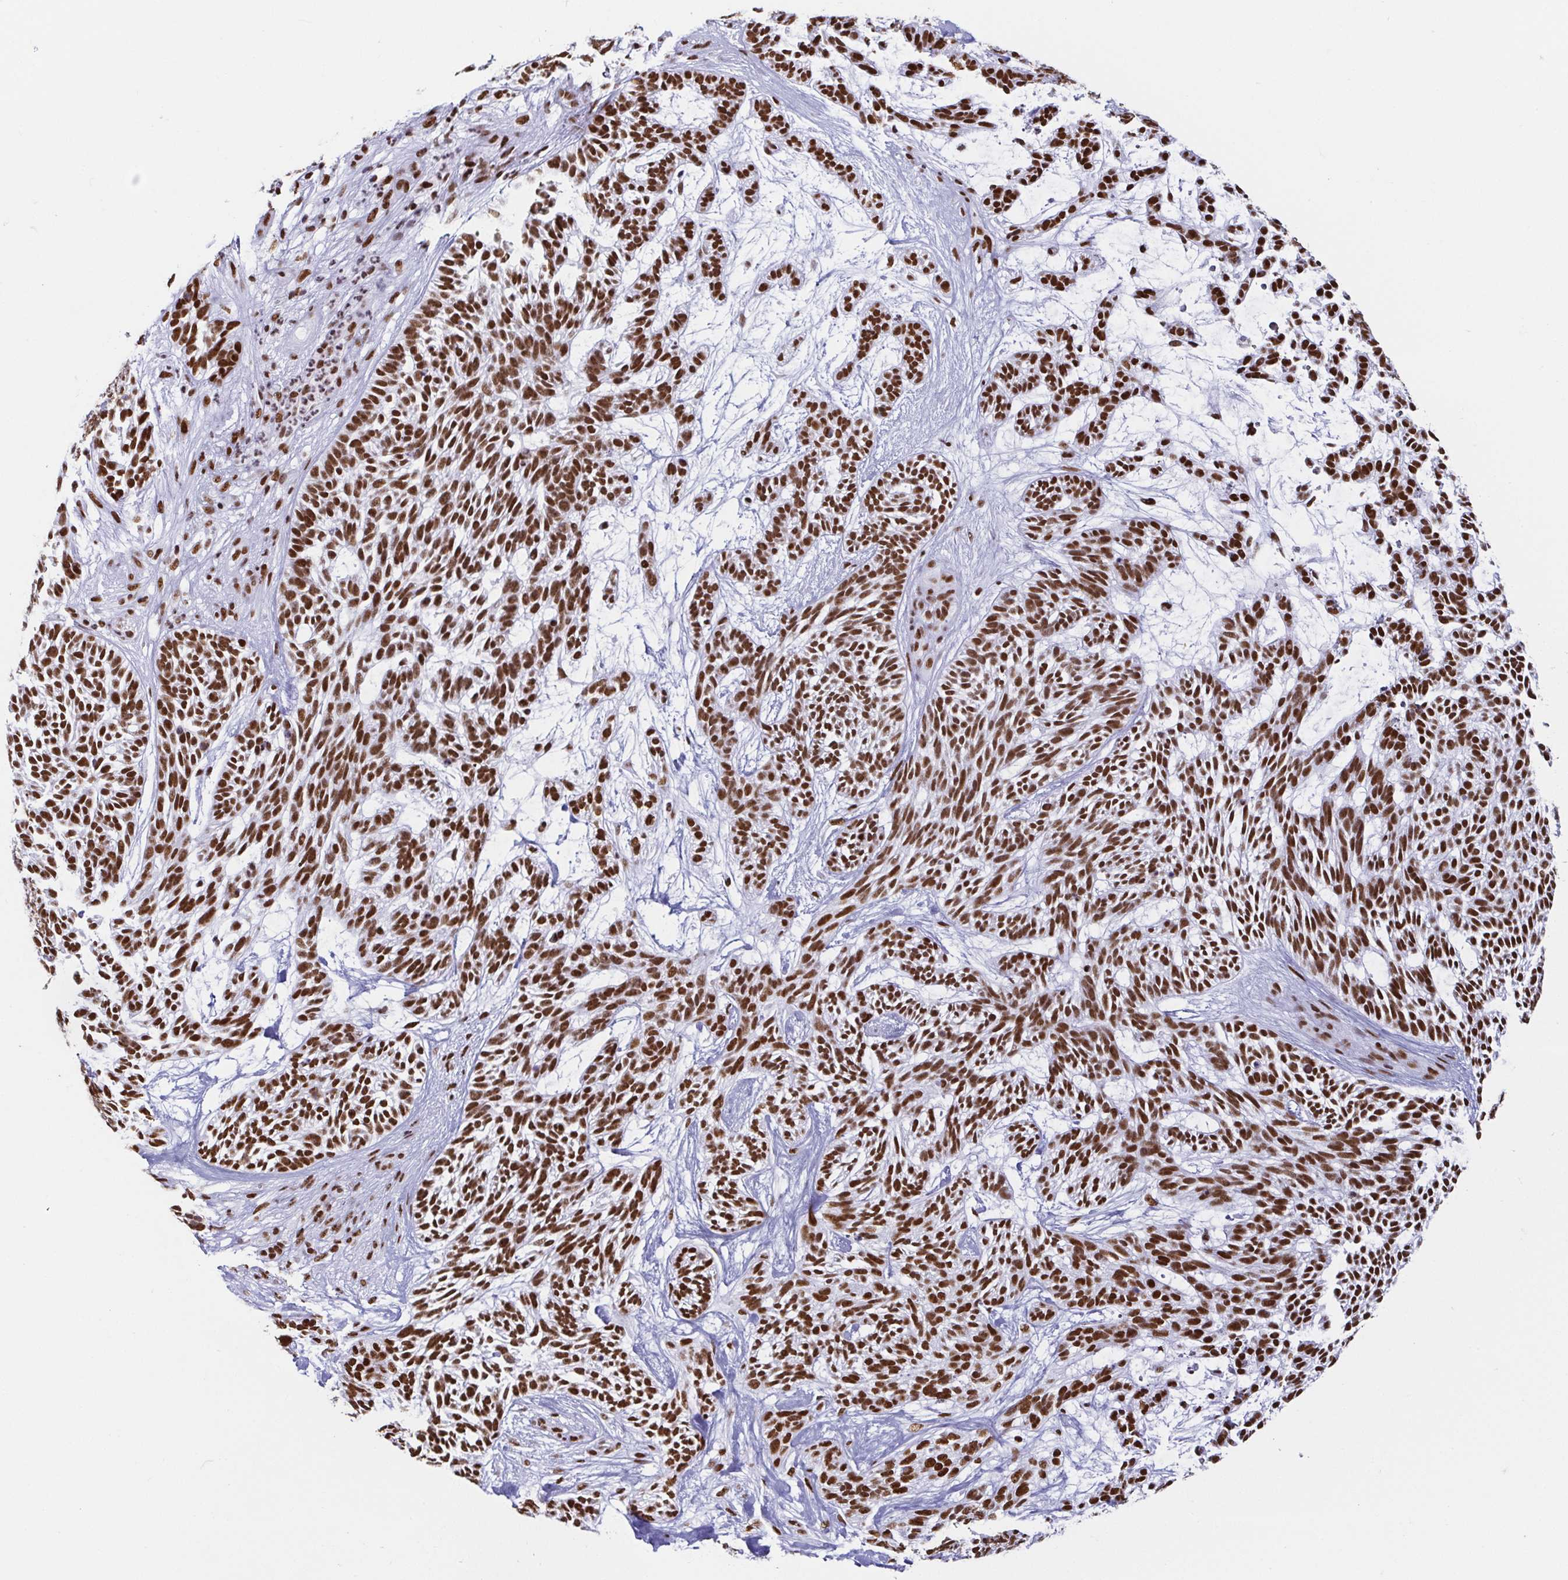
{"staining": {"intensity": "strong", "quantity": ">75%", "location": "nuclear"}, "tissue": "skin cancer", "cell_type": "Tumor cells", "image_type": "cancer", "snomed": [{"axis": "morphology", "description": "Basal cell carcinoma"}, {"axis": "topography", "description": "Skin"}, {"axis": "topography", "description": "Skin, foot"}], "caption": "This is a histology image of immunohistochemistry staining of skin cancer (basal cell carcinoma), which shows strong positivity in the nuclear of tumor cells.", "gene": "EWSR1", "patient": {"sex": "female", "age": 77}}